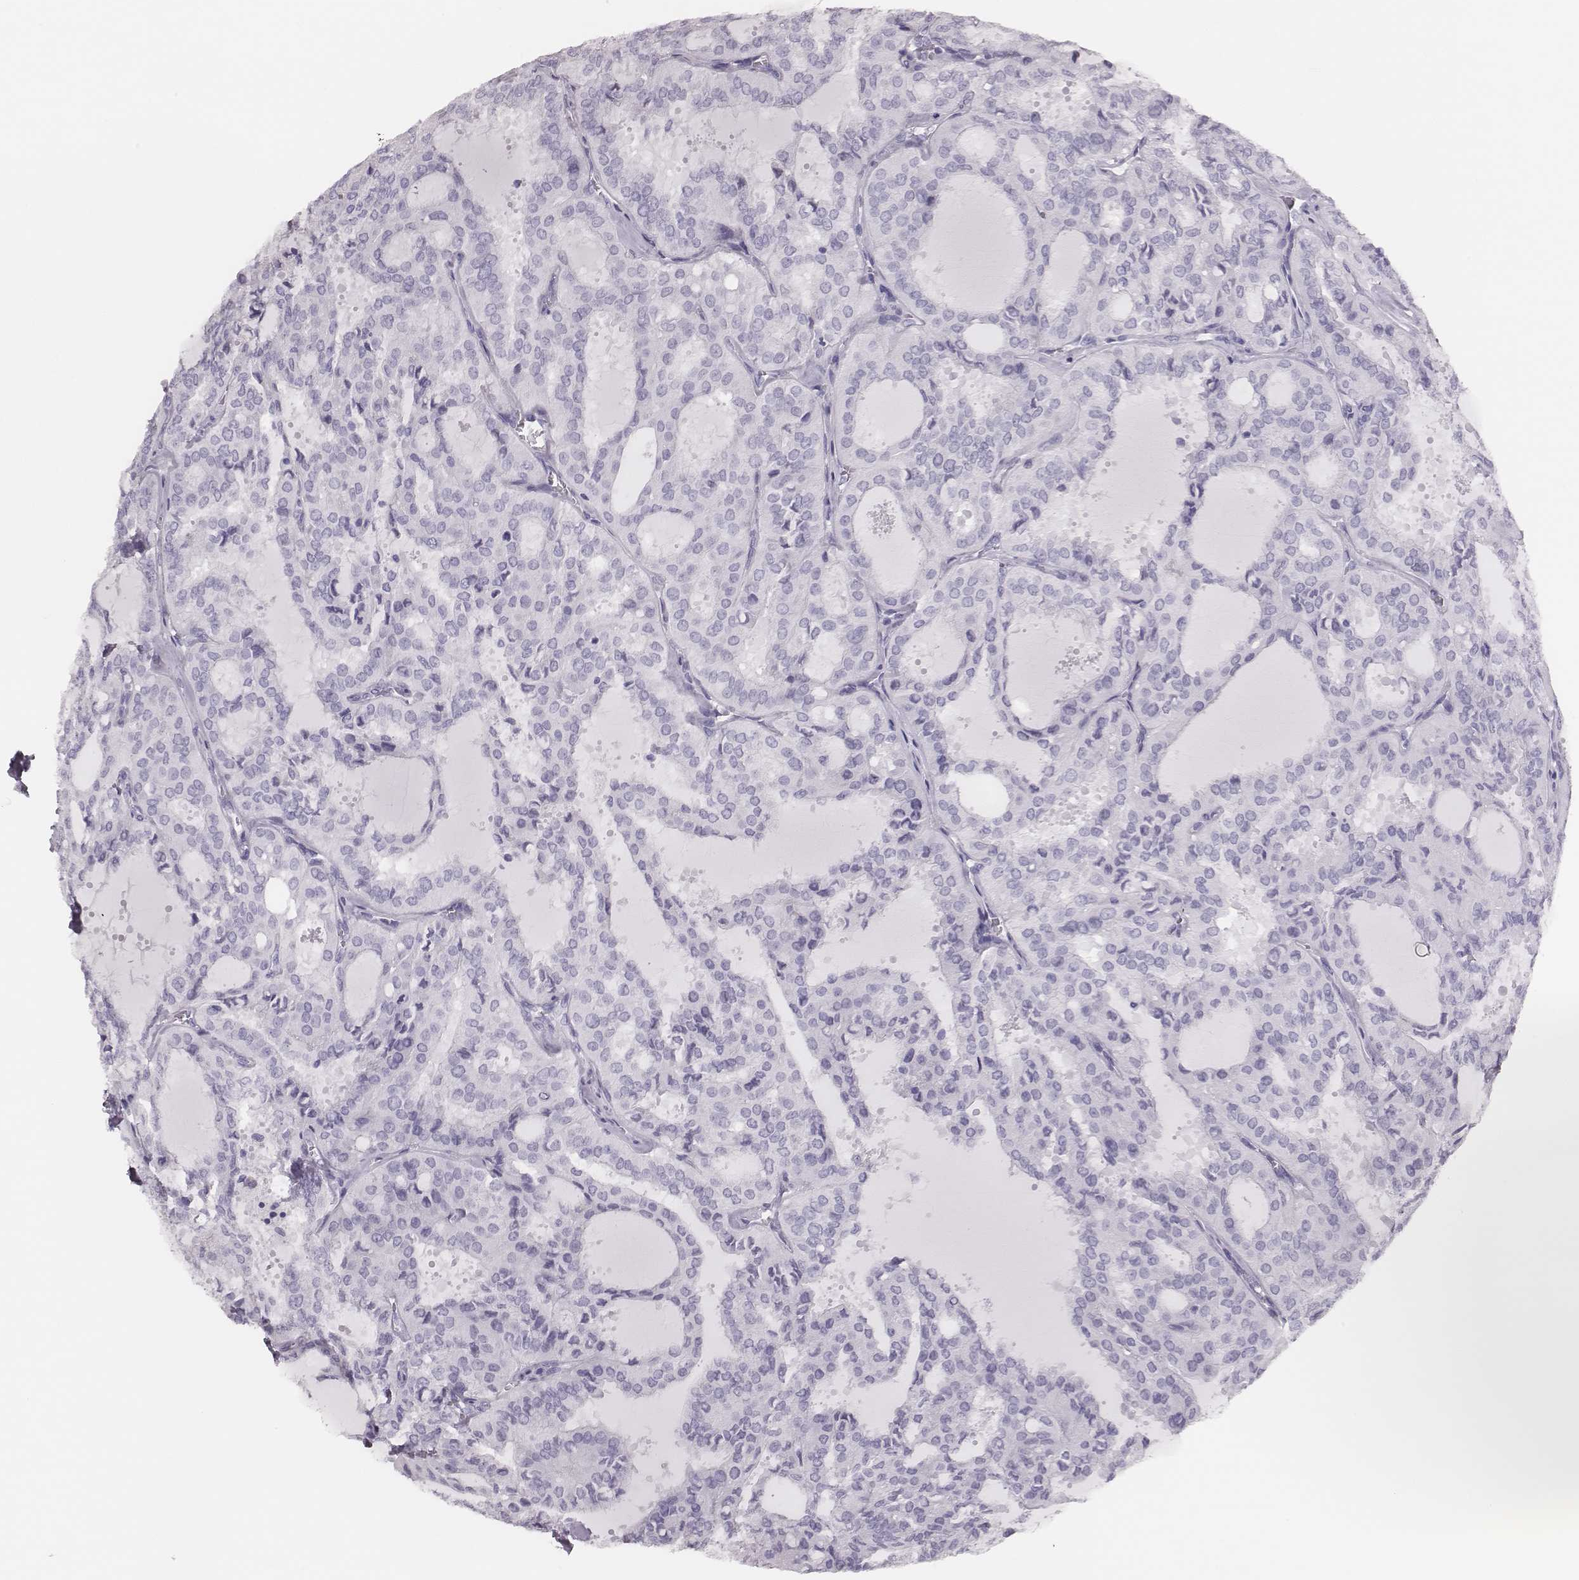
{"staining": {"intensity": "negative", "quantity": "none", "location": "none"}, "tissue": "thyroid cancer", "cell_type": "Tumor cells", "image_type": "cancer", "snomed": [{"axis": "morphology", "description": "Follicular adenoma carcinoma, NOS"}, {"axis": "topography", "description": "Thyroid gland"}], "caption": "The IHC histopathology image has no significant positivity in tumor cells of thyroid follicular adenoma carcinoma tissue. (DAB (3,3'-diaminobenzidine) immunohistochemistry, high magnification).", "gene": "H1-6", "patient": {"sex": "male", "age": 75}}